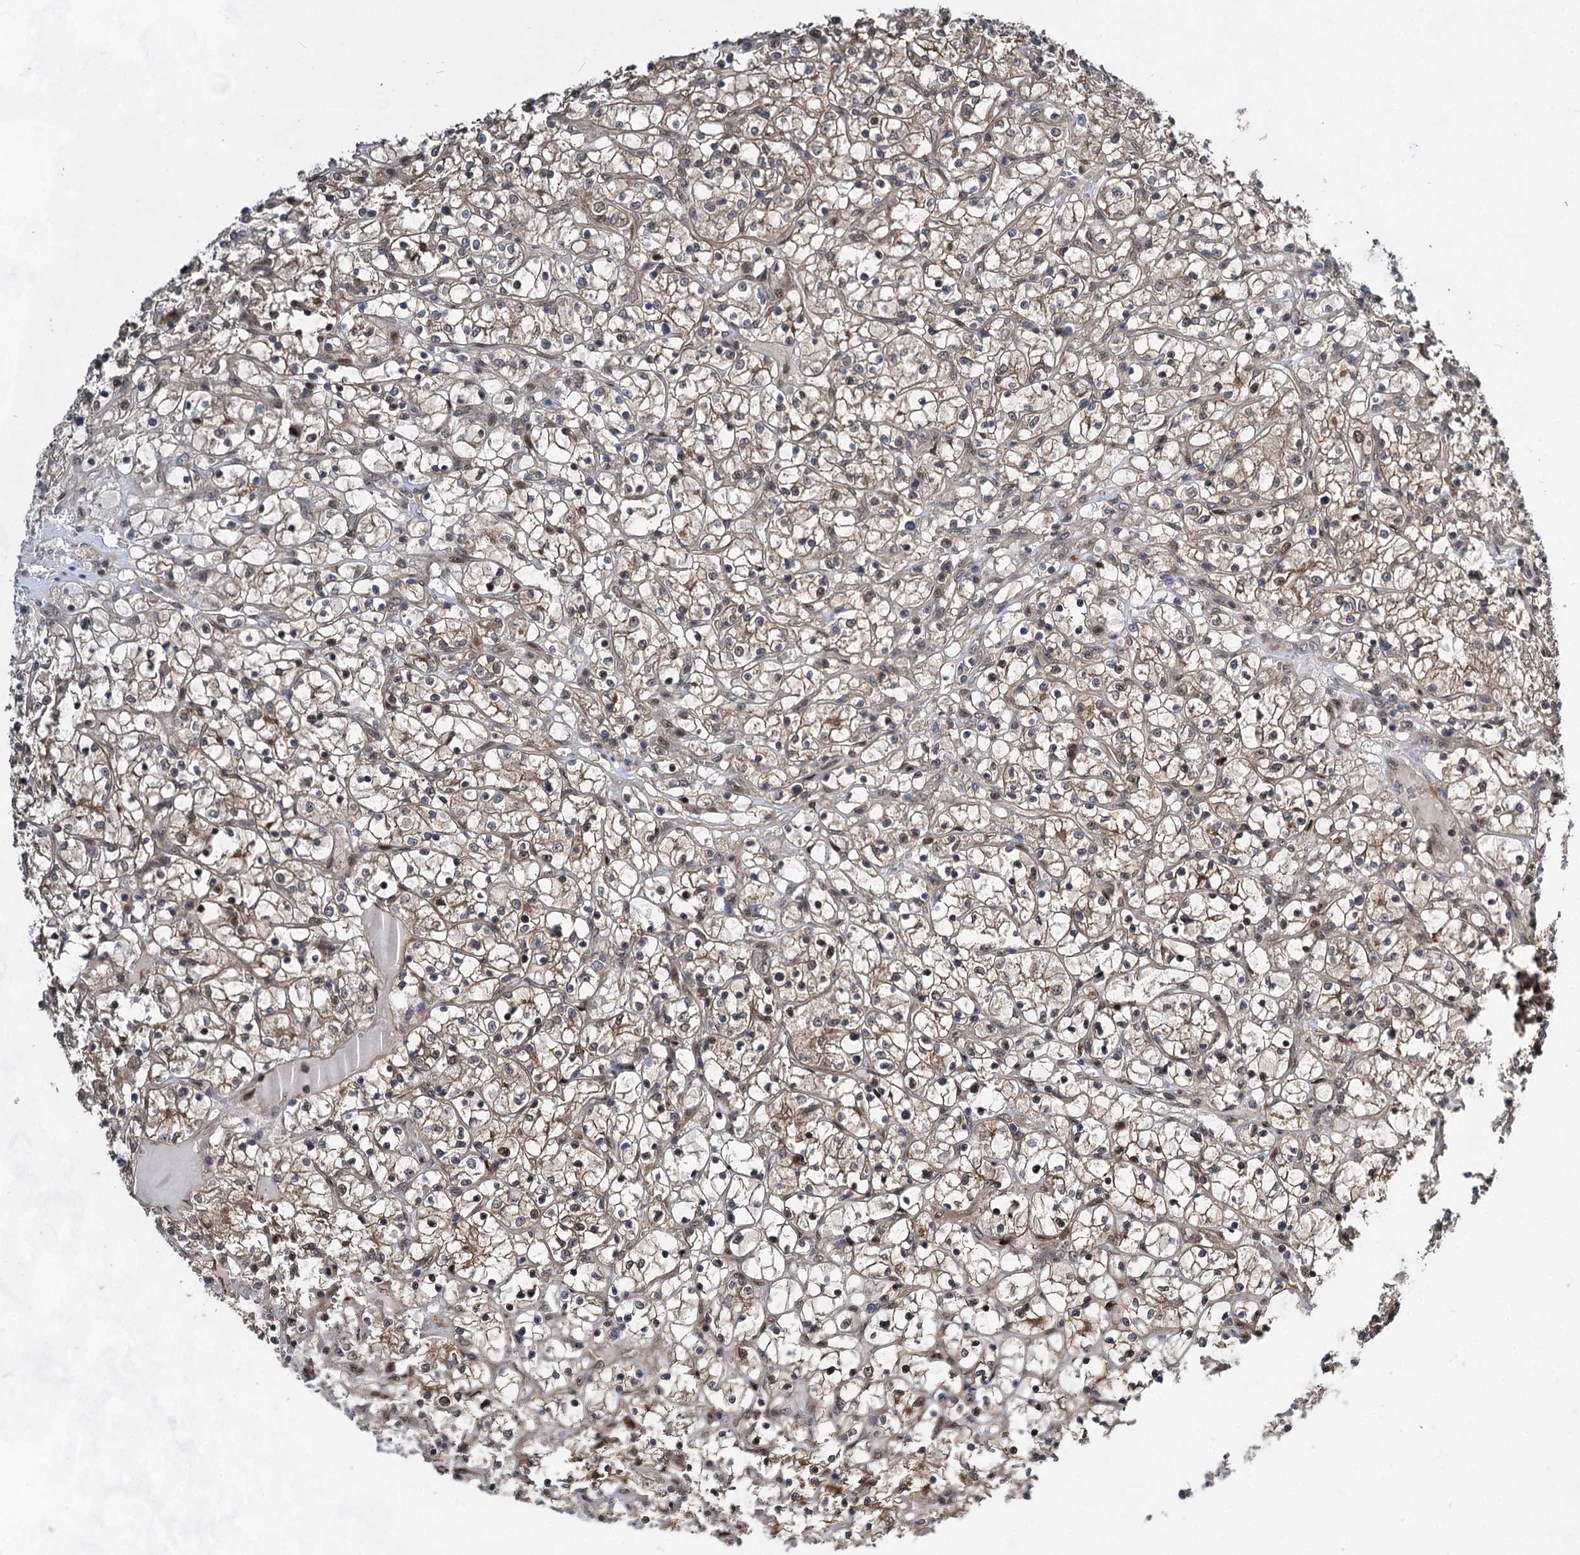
{"staining": {"intensity": "moderate", "quantity": ">75%", "location": "cytoplasmic/membranous"}, "tissue": "renal cancer", "cell_type": "Tumor cells", "image_type": "cancer", "snomed": [{"axis": "morphology", "description": "Adenocarcinoma, NOS"}, {"axis": "topography", "description": "Kidney"}], "caption": "Protein analysis of renal adenocarcinoma tissue displays moderate cytoplasmic/membranous positivity in about >75% of tumor cells. The staining is performed using DAB (3,3'-diaminobenzidine) brown chromogen to label protein expression. The nuclei are counter-stained blue using hematoxylin.", "gene": "GPBP1", "patient": {"sex": "female", "age": 69}}